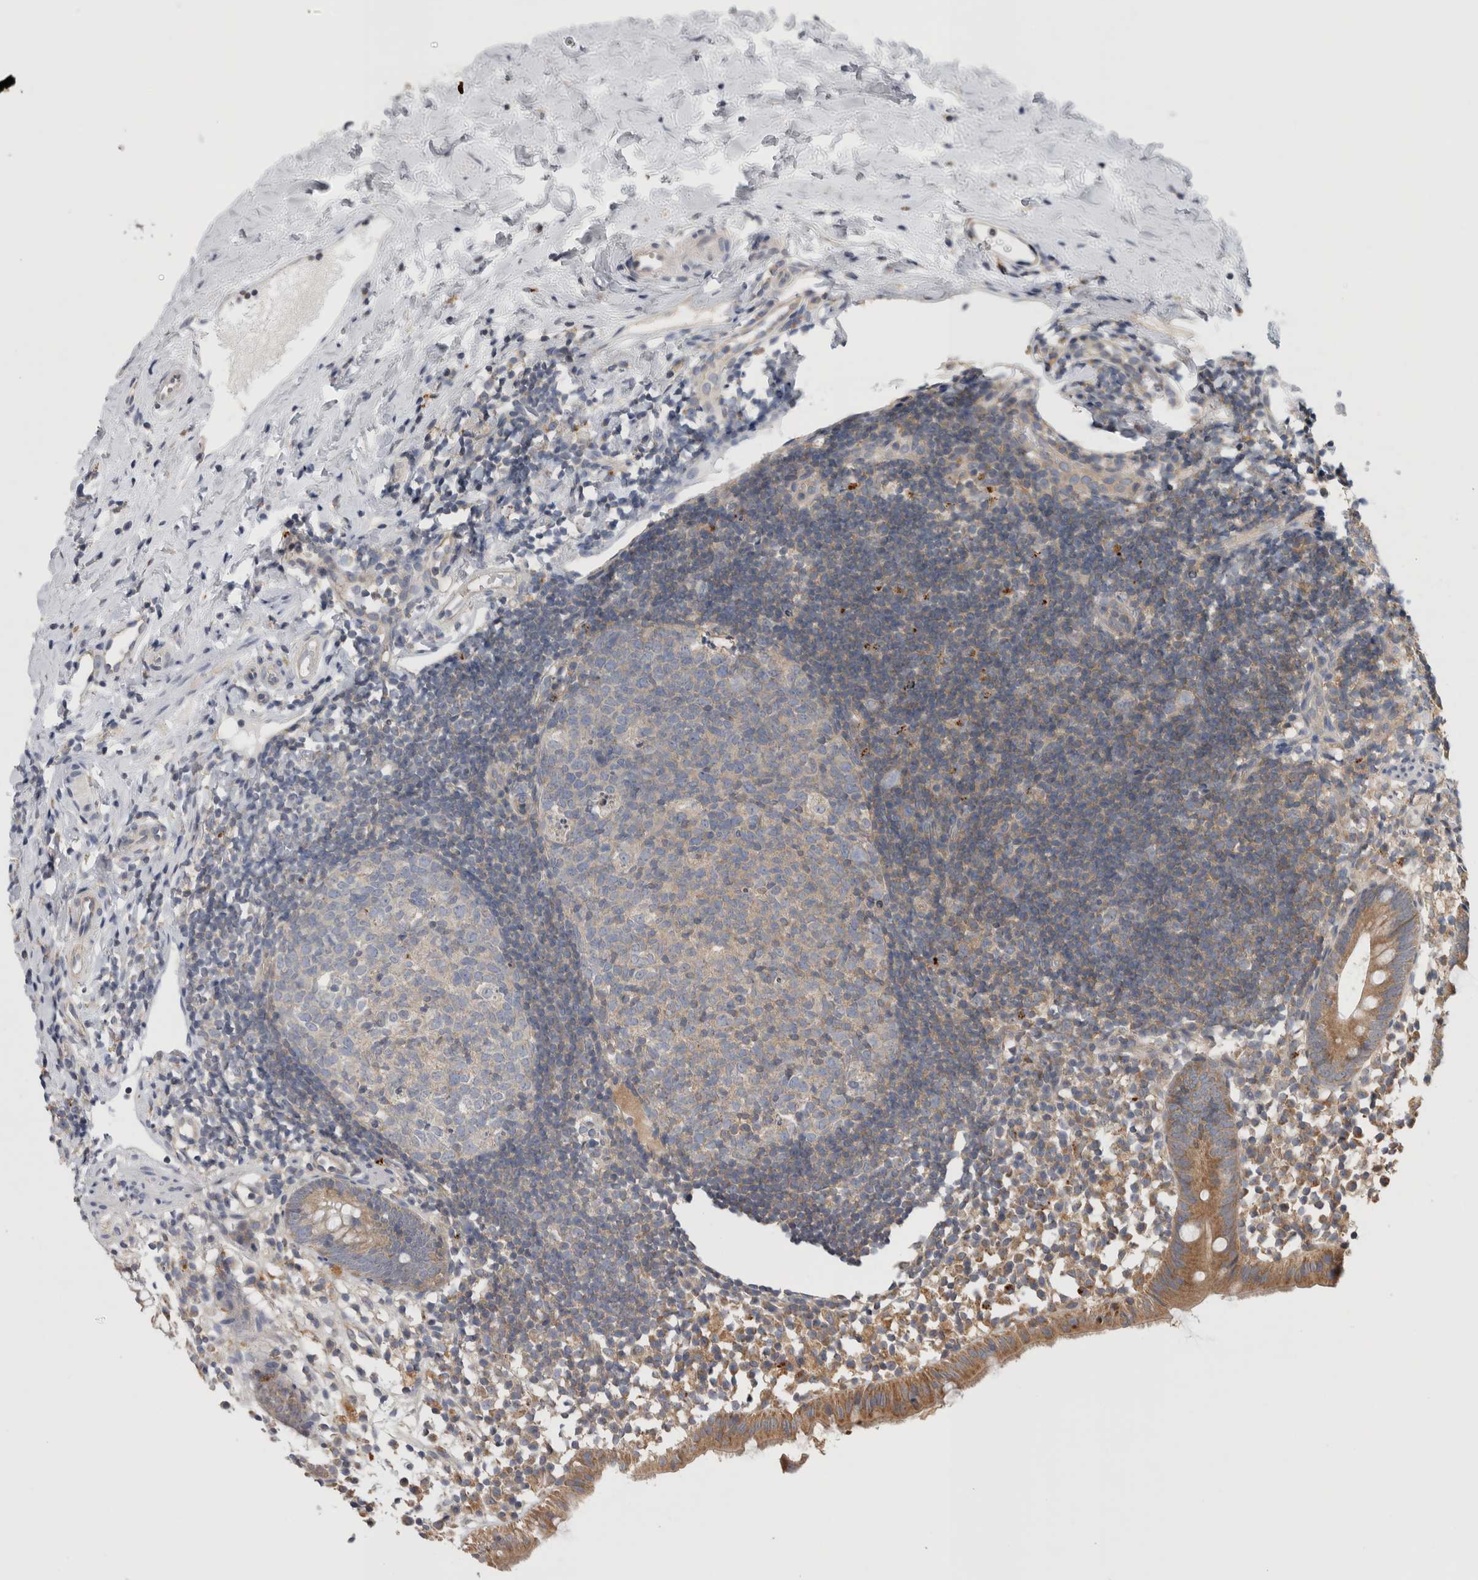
{"staining": {"intensity": "moderate", "quantity": ">75%", "location": "cytoplasmic/membranous"}, "tissue": "appendix", "cell_type": "Glandular cells", "image_type": "normal", "snomed": [{"axis": "morphology", "description": "Normal tissue, NOS"}, {"axis": "topography", "description": "Appendix"}], "caption": "Glandular cells exhibit medium levels of moderate cytoplasmic/membranous expression in about >75% of cells in normal human appendix.", "gene": "GRIK2", "patient": {"sex": "female", "age": 20}}